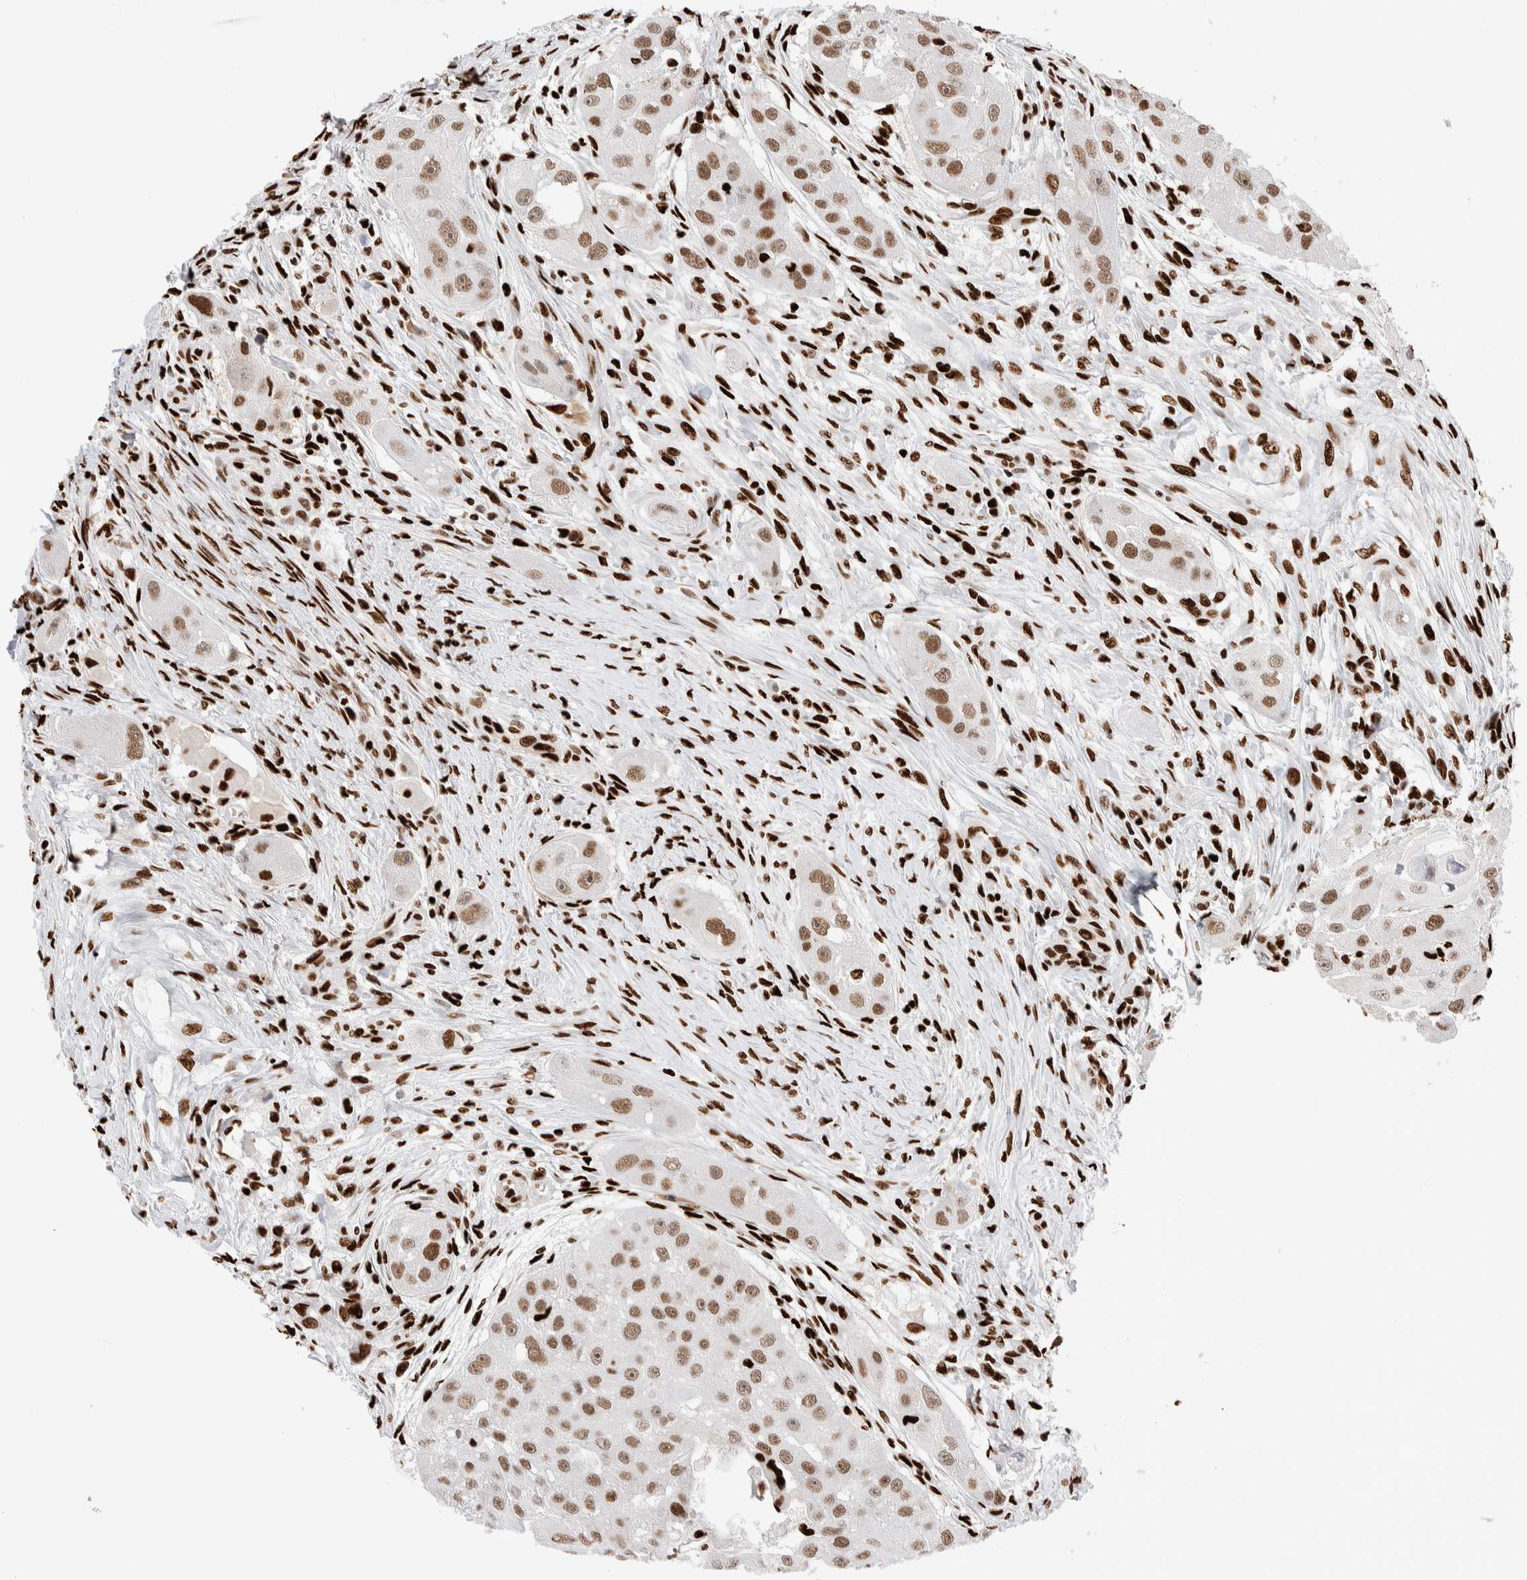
{"staining": {"intensity": "moderate", "quantity": ">75%", "location": "nuclear"}, "tissue": "head and neck cancer", "cell_type": "Tumor cells", "image_type": "cancer", "snomed": [{"axis": "morphology", "description": "Normal tissue, NOS"}, {"axis": "morphology", "description": "Squamous cell carcinoma, NOS"}, {"axis": "topography", "description": "Skeletal muscle"}, {"axis": "topography", "description": "Head-Neck"}], "caption": "Protein staining shows moderate nuclear positivity in approximately >75% of tumor cells in head and neck cancer.", "gene": "RNASEK-C17orf49", "patient": {"sex": "male", "age": 51}}